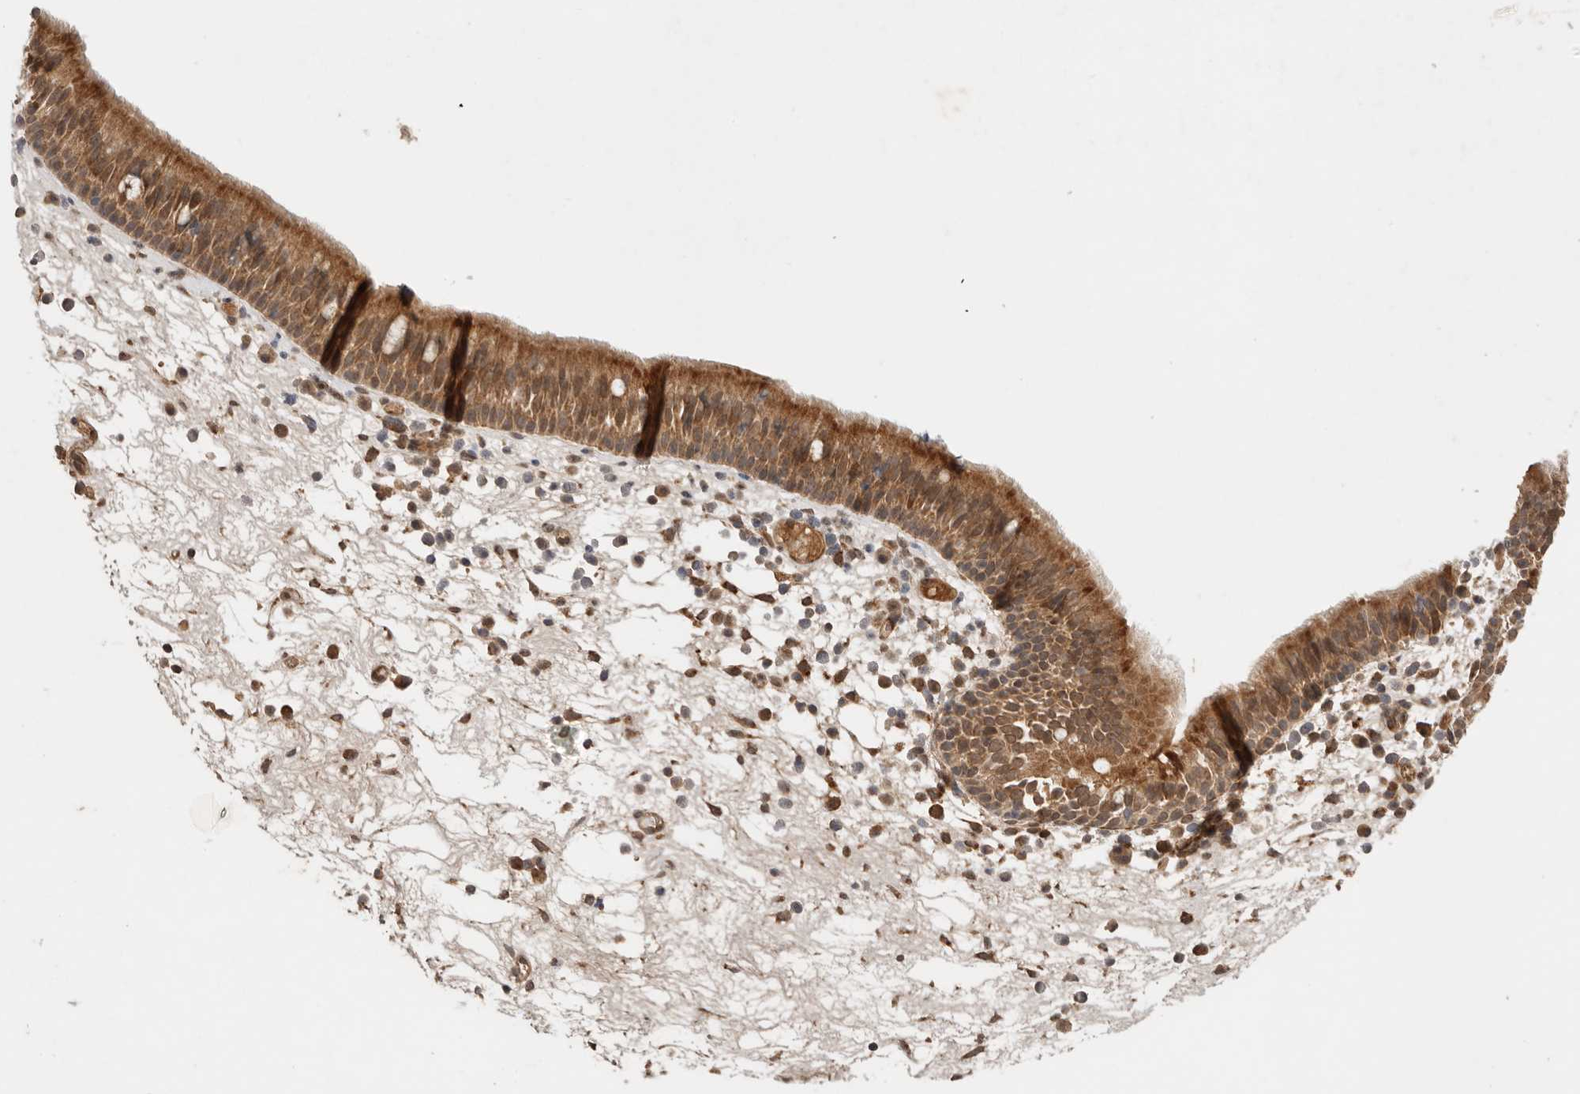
{"staining": {"intensity": "moderate", "quantity": ">75%", "location": "cytoplasmic/membranous,nuclear"}, "tissue": "nasopharynx", "cell_type": "Respiratory epithelial cells", "image_type": "normal", "snomed": [{"axis": "morphology", "description": "Normal tissue, NOS"}, {"axis": "morphology", "description": "Inflammation, NOS"}, {"axis": "morphology", "description": "Malignant melanoma, Metastatic site"}, {"axis": "topography", "description": "Nasopharynx"}], "caption": "Protein analysis of unremarkable nasopharynx reveals moderate cytoplasmic/membranous,nuclear staining in about >75% of respiratory epithelial cells. (DAB IHC, brown staining for protein, blue staining for nuclei).", "gene": "TARS2", "patient": {"sex": "male", "age": 70}}